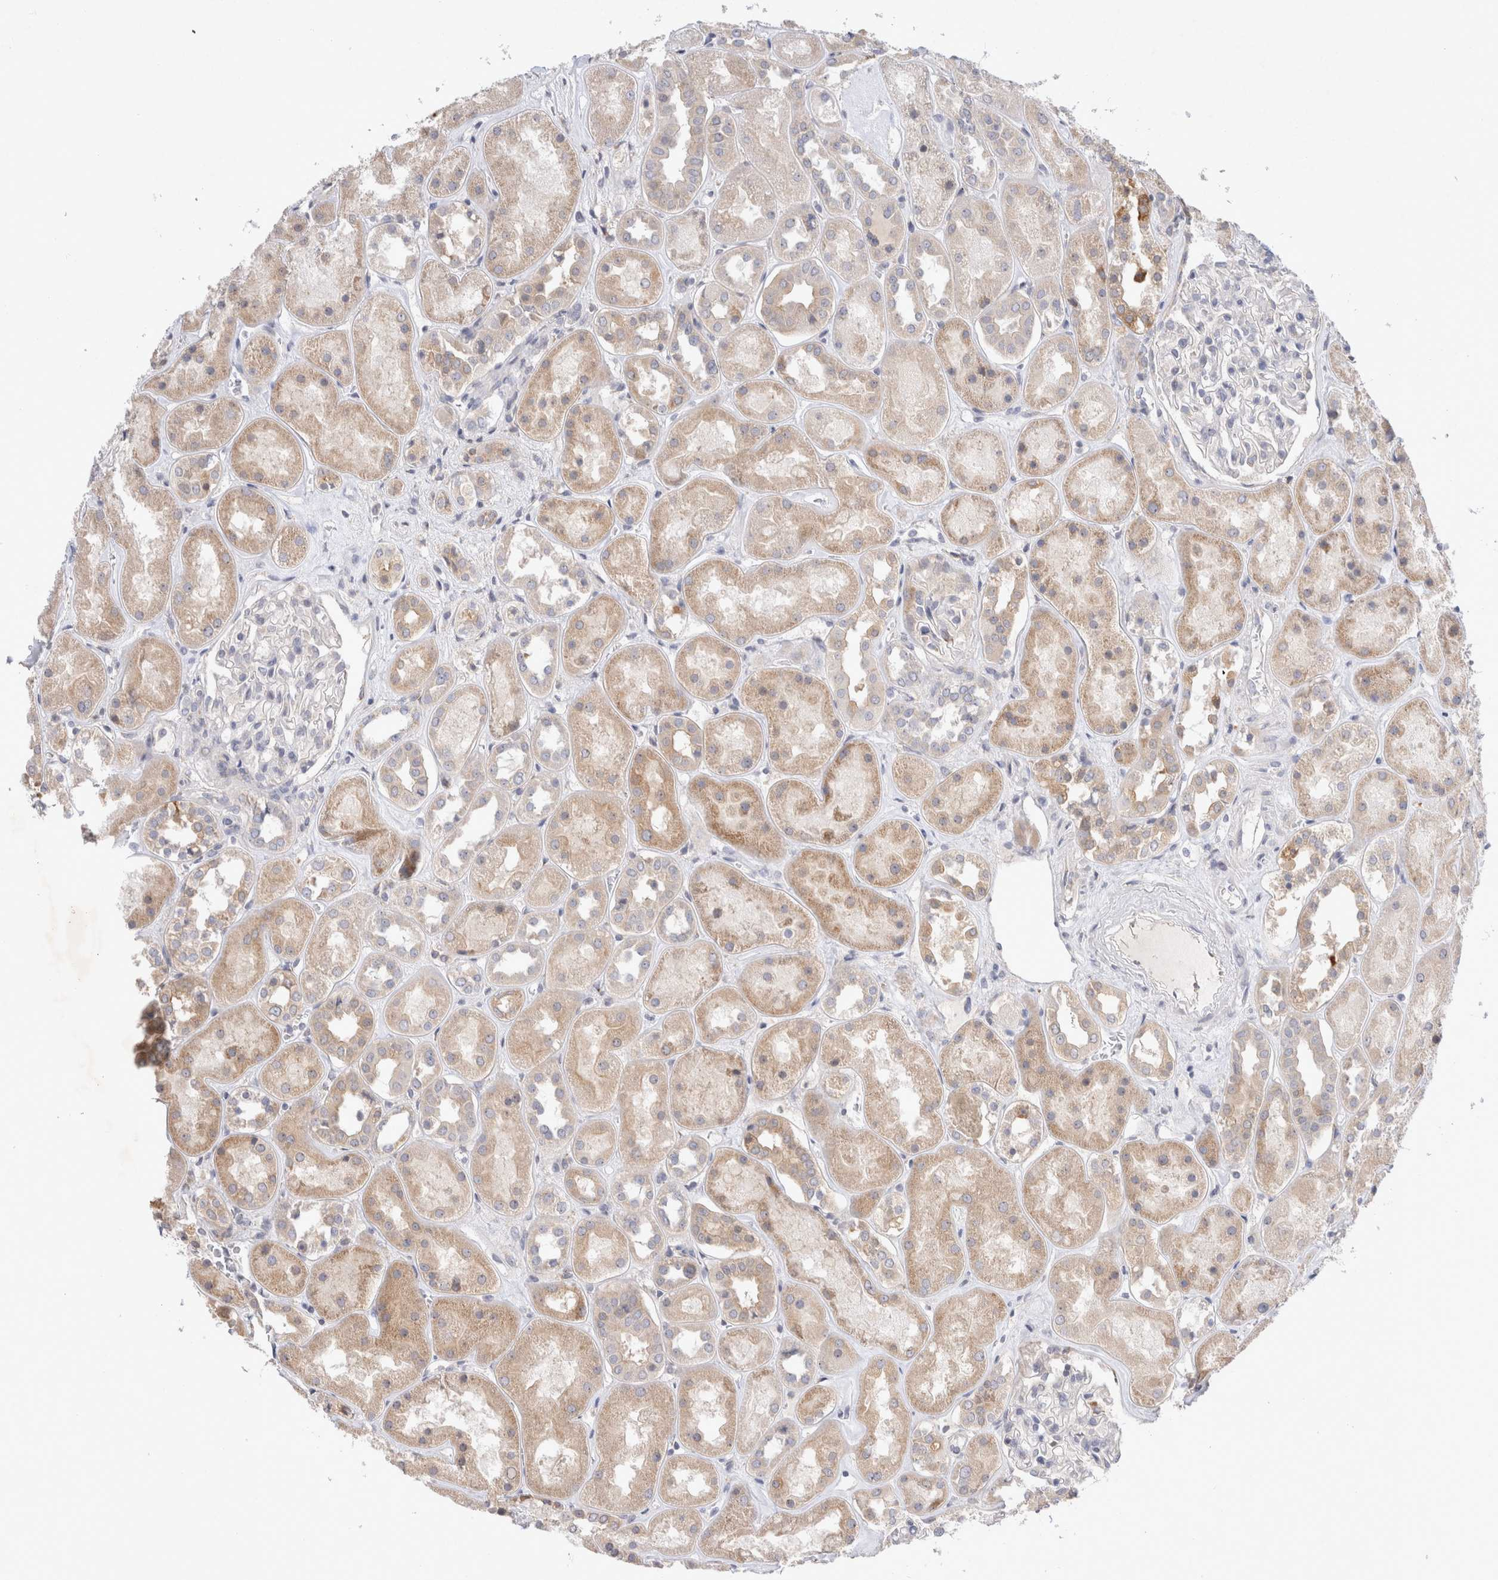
{"staining": {"intensity": "negative", "quantity": "none", "location": "none"}, "tissue": "kidney", "cell_type": "Cells in glomeruli", "image_type": "normal", "snomed": [{"axis": "morphology", "description": "Normal tissue, NOS"}, {"axis": "topography", "description": "Kidney"}], "caption": "Kidney stained for a protein using immunohistochemistry (IHC) shows no staining cells in glomeruli.", "gene": "NEDD4L", "patient": {"sex": "male", "age": 70}}